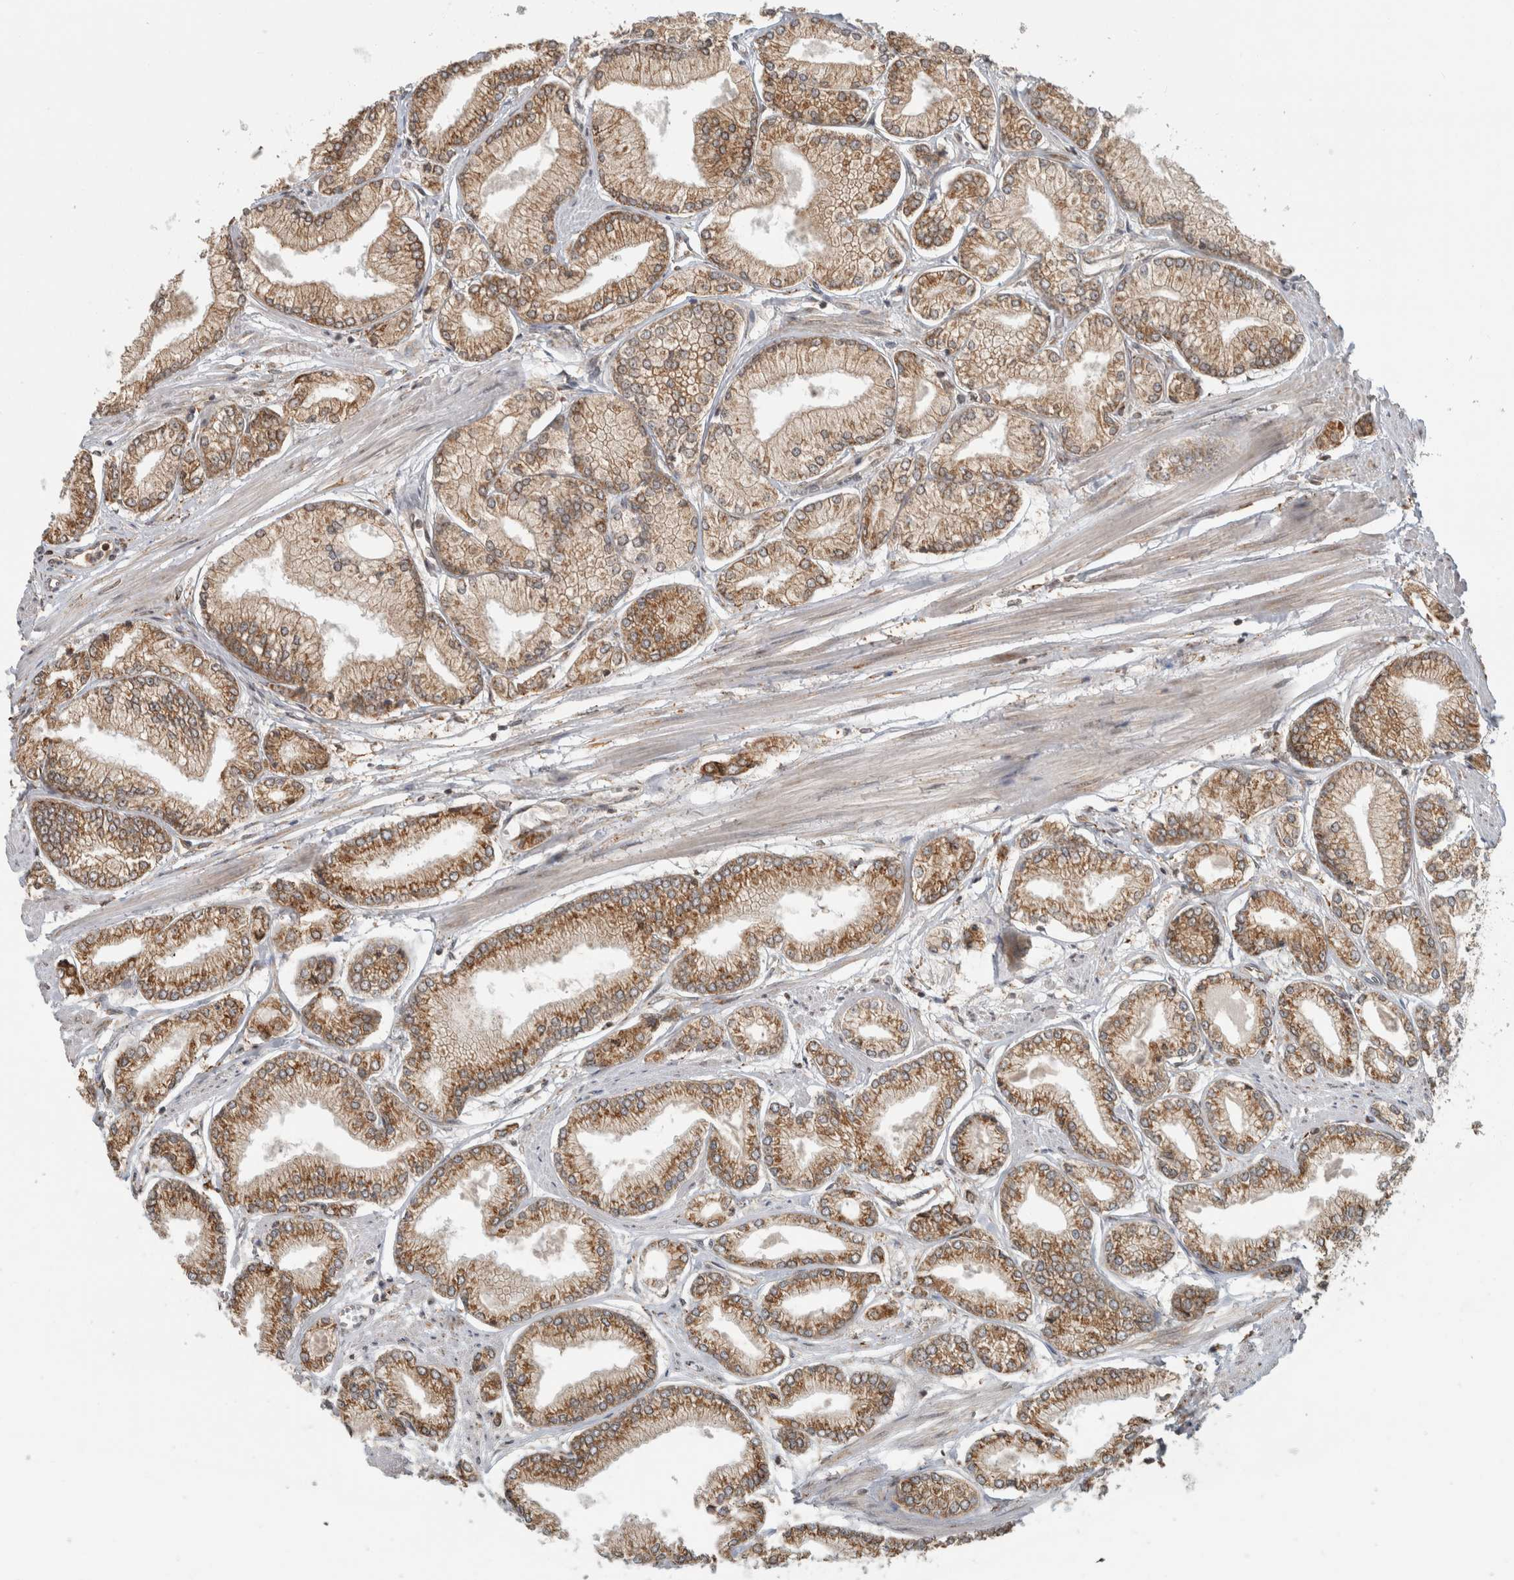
{"staining": {"intensity": "moderate", "quantity": ">75%", "location": "cytoplasmic/membranous"}, "tissue": "prostate cancer", "cell_type": "Tumor cells", "image_type": "cancer", "snomed": [{"axis": "morphology", "description": "Adenocarcinoma, Low grade"}, {"axis": "topography", "description": "Prostate"}], "caption": "DAB immunohistochemical staining of human prostate cancer (low-grade adenocarcinoma) demonstrates moderate cytoplasmic/membranous protein staining in about >75% of tumor cells.", "gene": "MS4A7", "patient": {"sex": "male", "age": 52}}